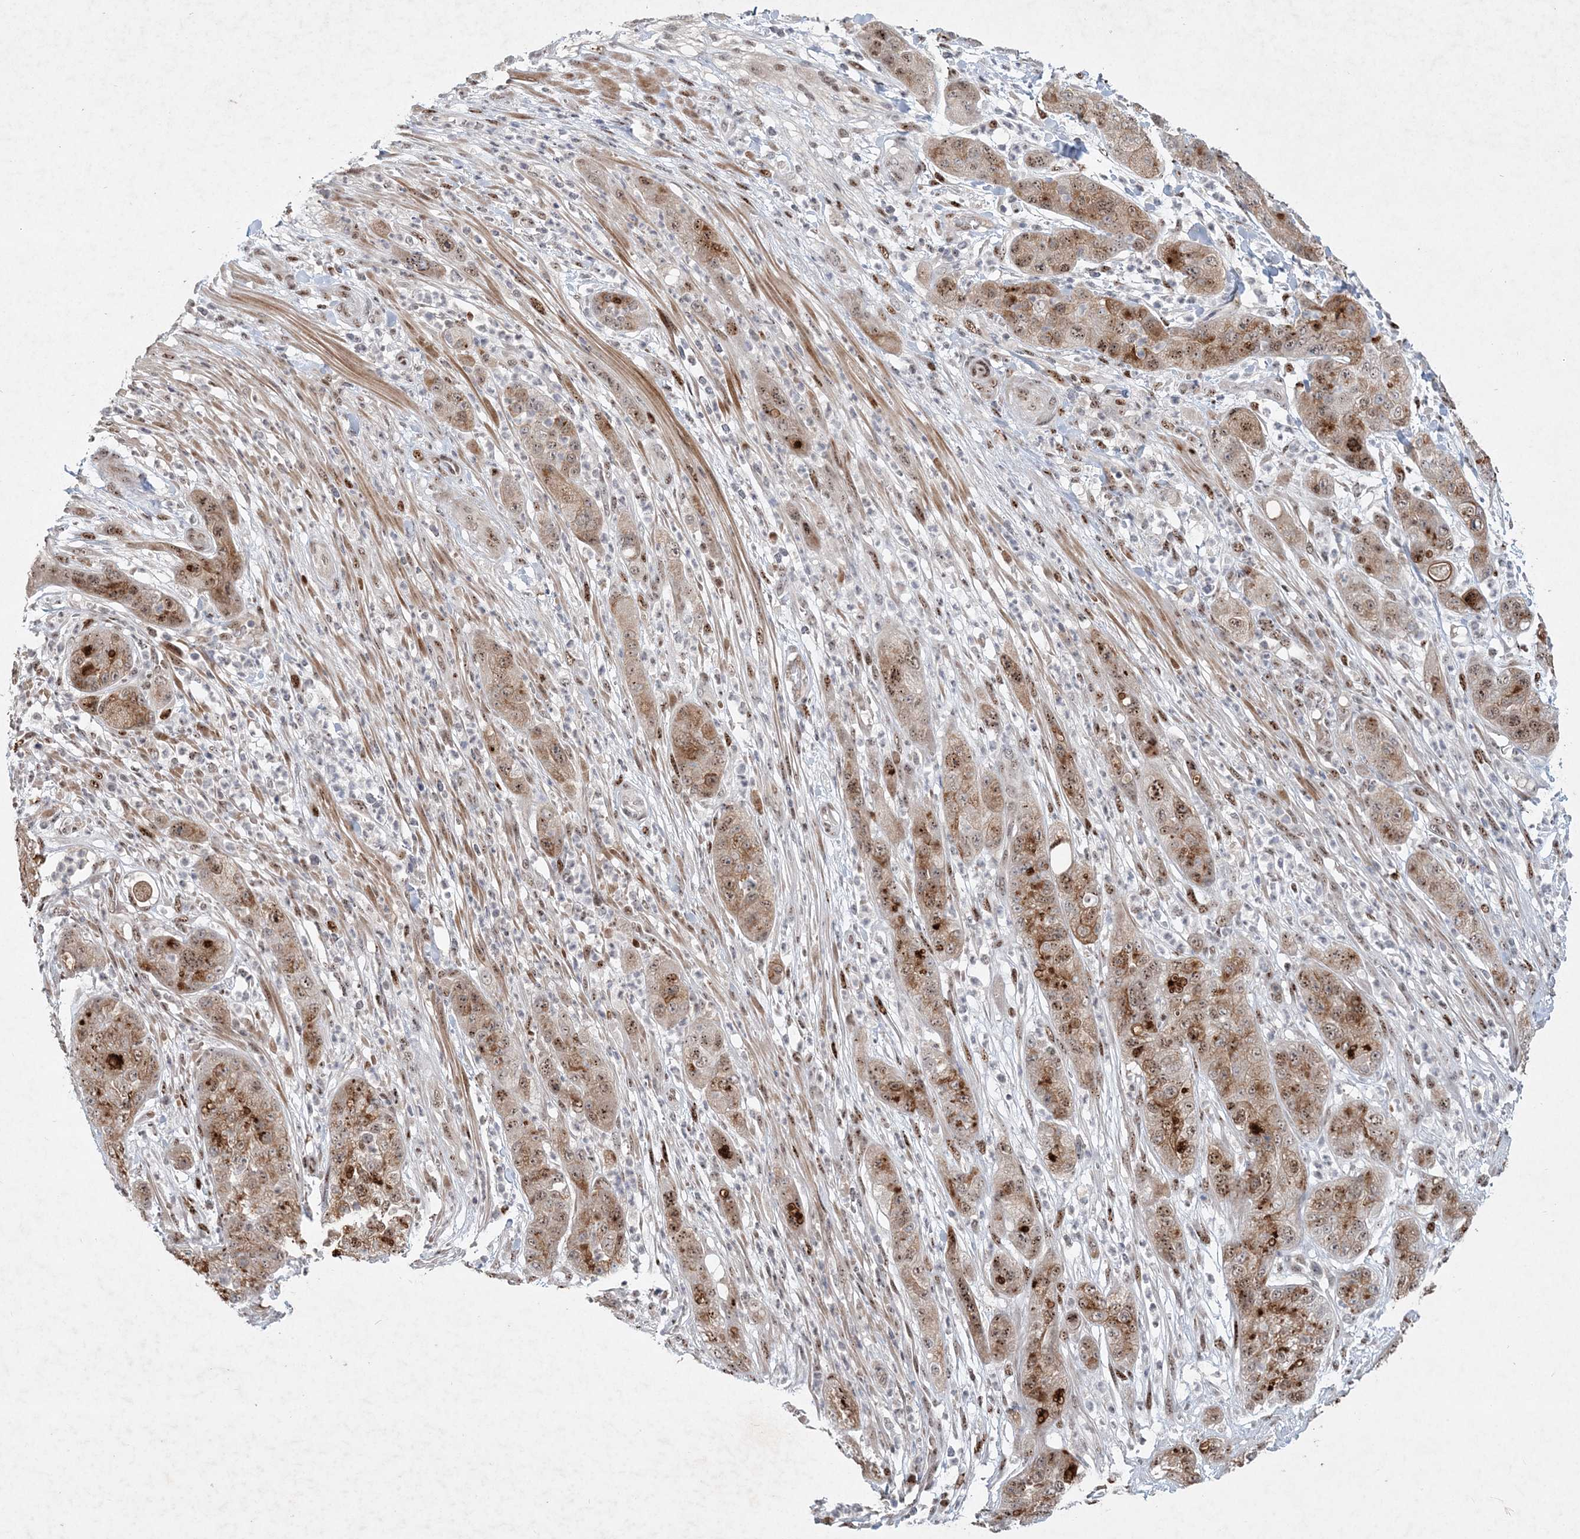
{"staining": {"intensity": "moderate", "quantity": ">75%", "location": "cytoplasmic/membranous,nuclear"}, "tissue": "pancreatic cancer", "cell_type": "Tumor cells", "image_type": "cancer", "snomed": [{"axis": "morphology", "description": "Adenocarcinoma, NOS"}, {"axis": "topography", "description": "Pancreas"}], "caption": "A histopathology image of pancreatic cancer stained for a protein demonstrates moderate cytoplasmic/membranous and nuclear brown staining in tumor cells.", "gene": "GIN1", "patient": {"sex": "female", "age": 78}}